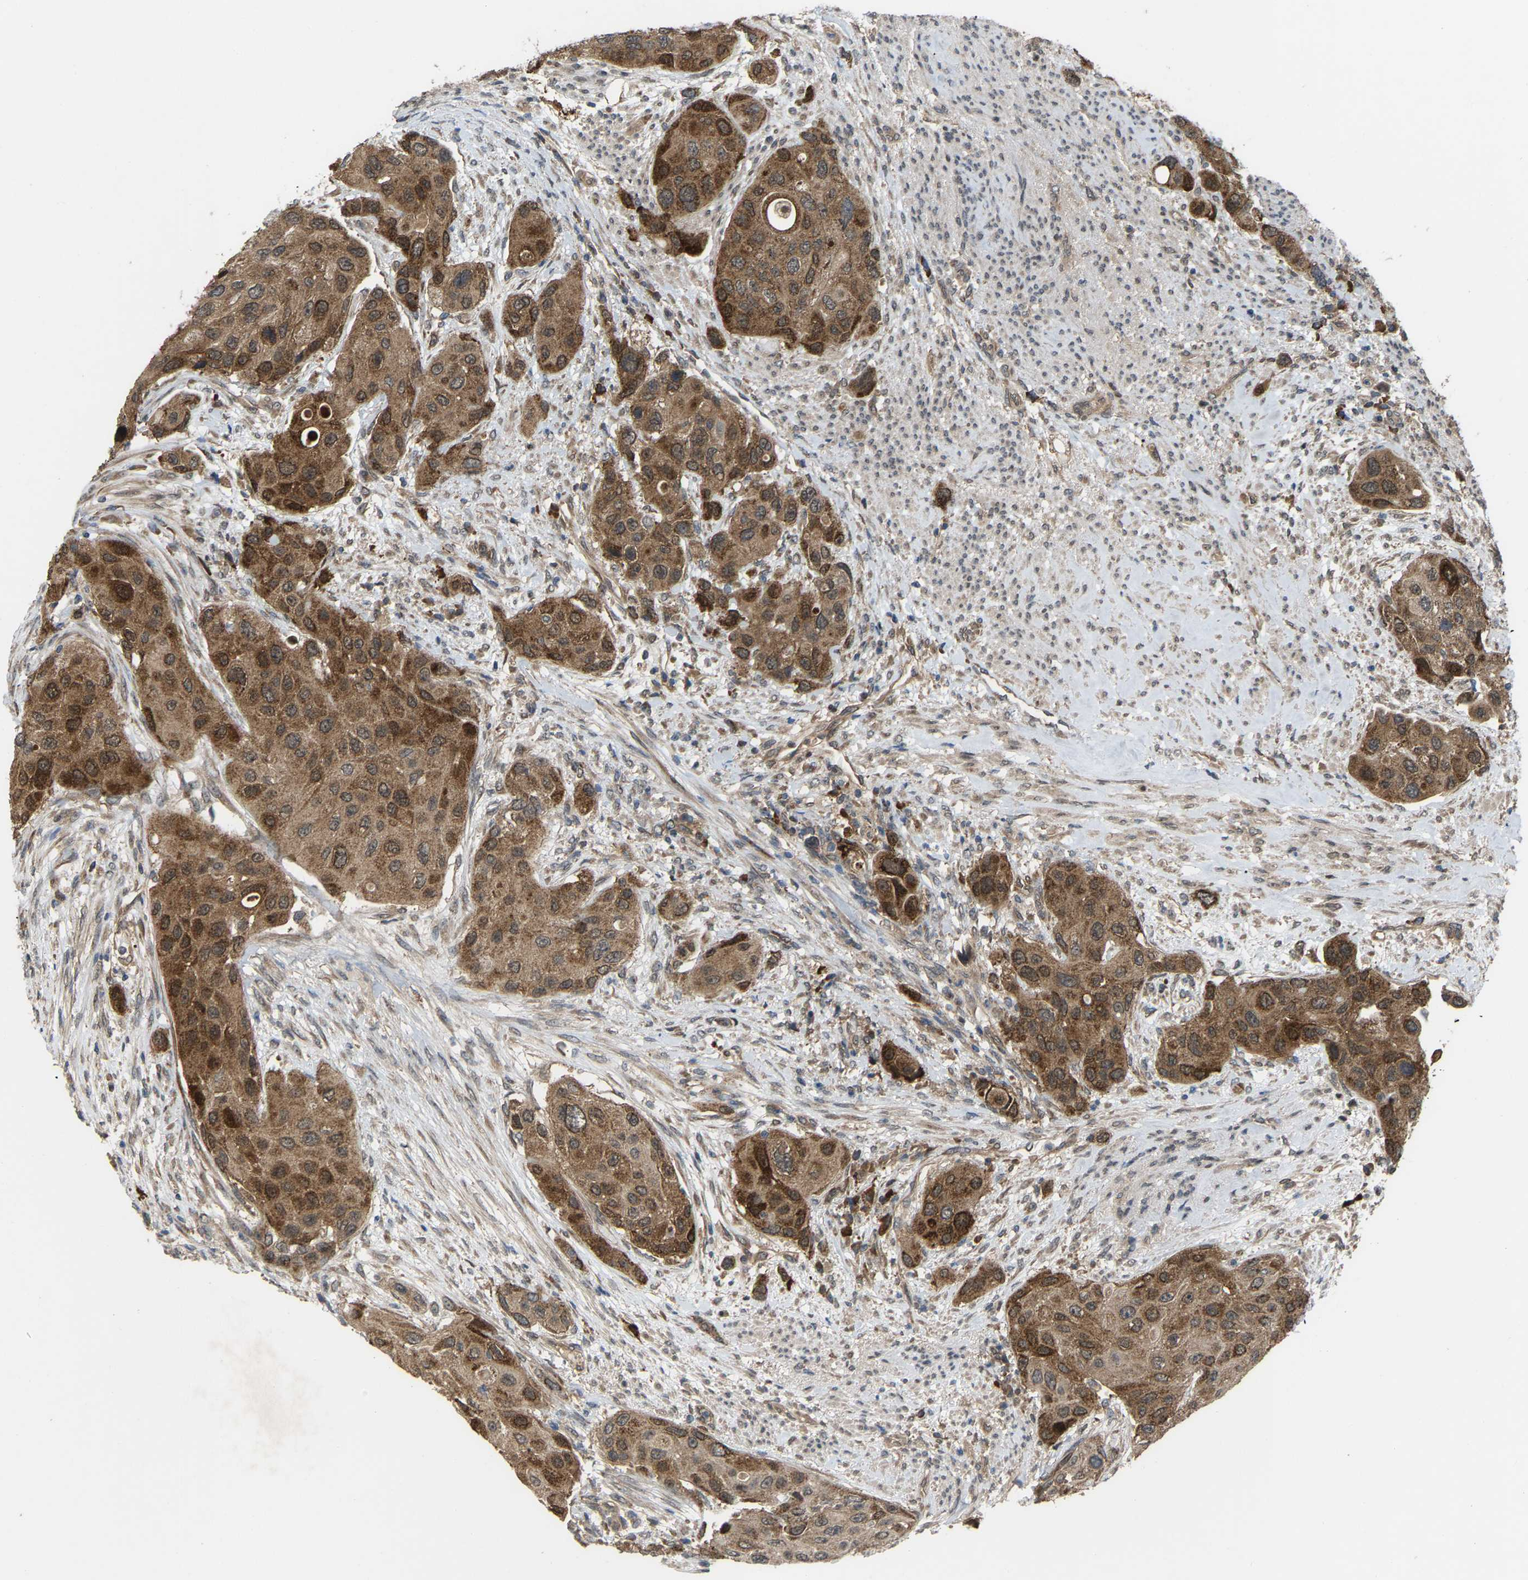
{"staining": {"intensity": "strong", "quantity": ">75%", "location": "cytoplasmic/membranous"}, "tissue": "urothelial cancer", "cell_type": "Tumor cells", "image_type": "cancer", "snomed": [{"axis": "morphology", "description": "Urothelial carcinoma, High grade"}, {"axis": "topography", "description": "Urinary bladder"}], "caption": "Urothelial carcinoma (high-grade) tissue reveals strong cytoplasmic/membranous staining in approximately >75% of tumor cells, visualized by immunohistochemistry.", "gene": "CROT", "patient": {"sex": "female", "age": 56}}